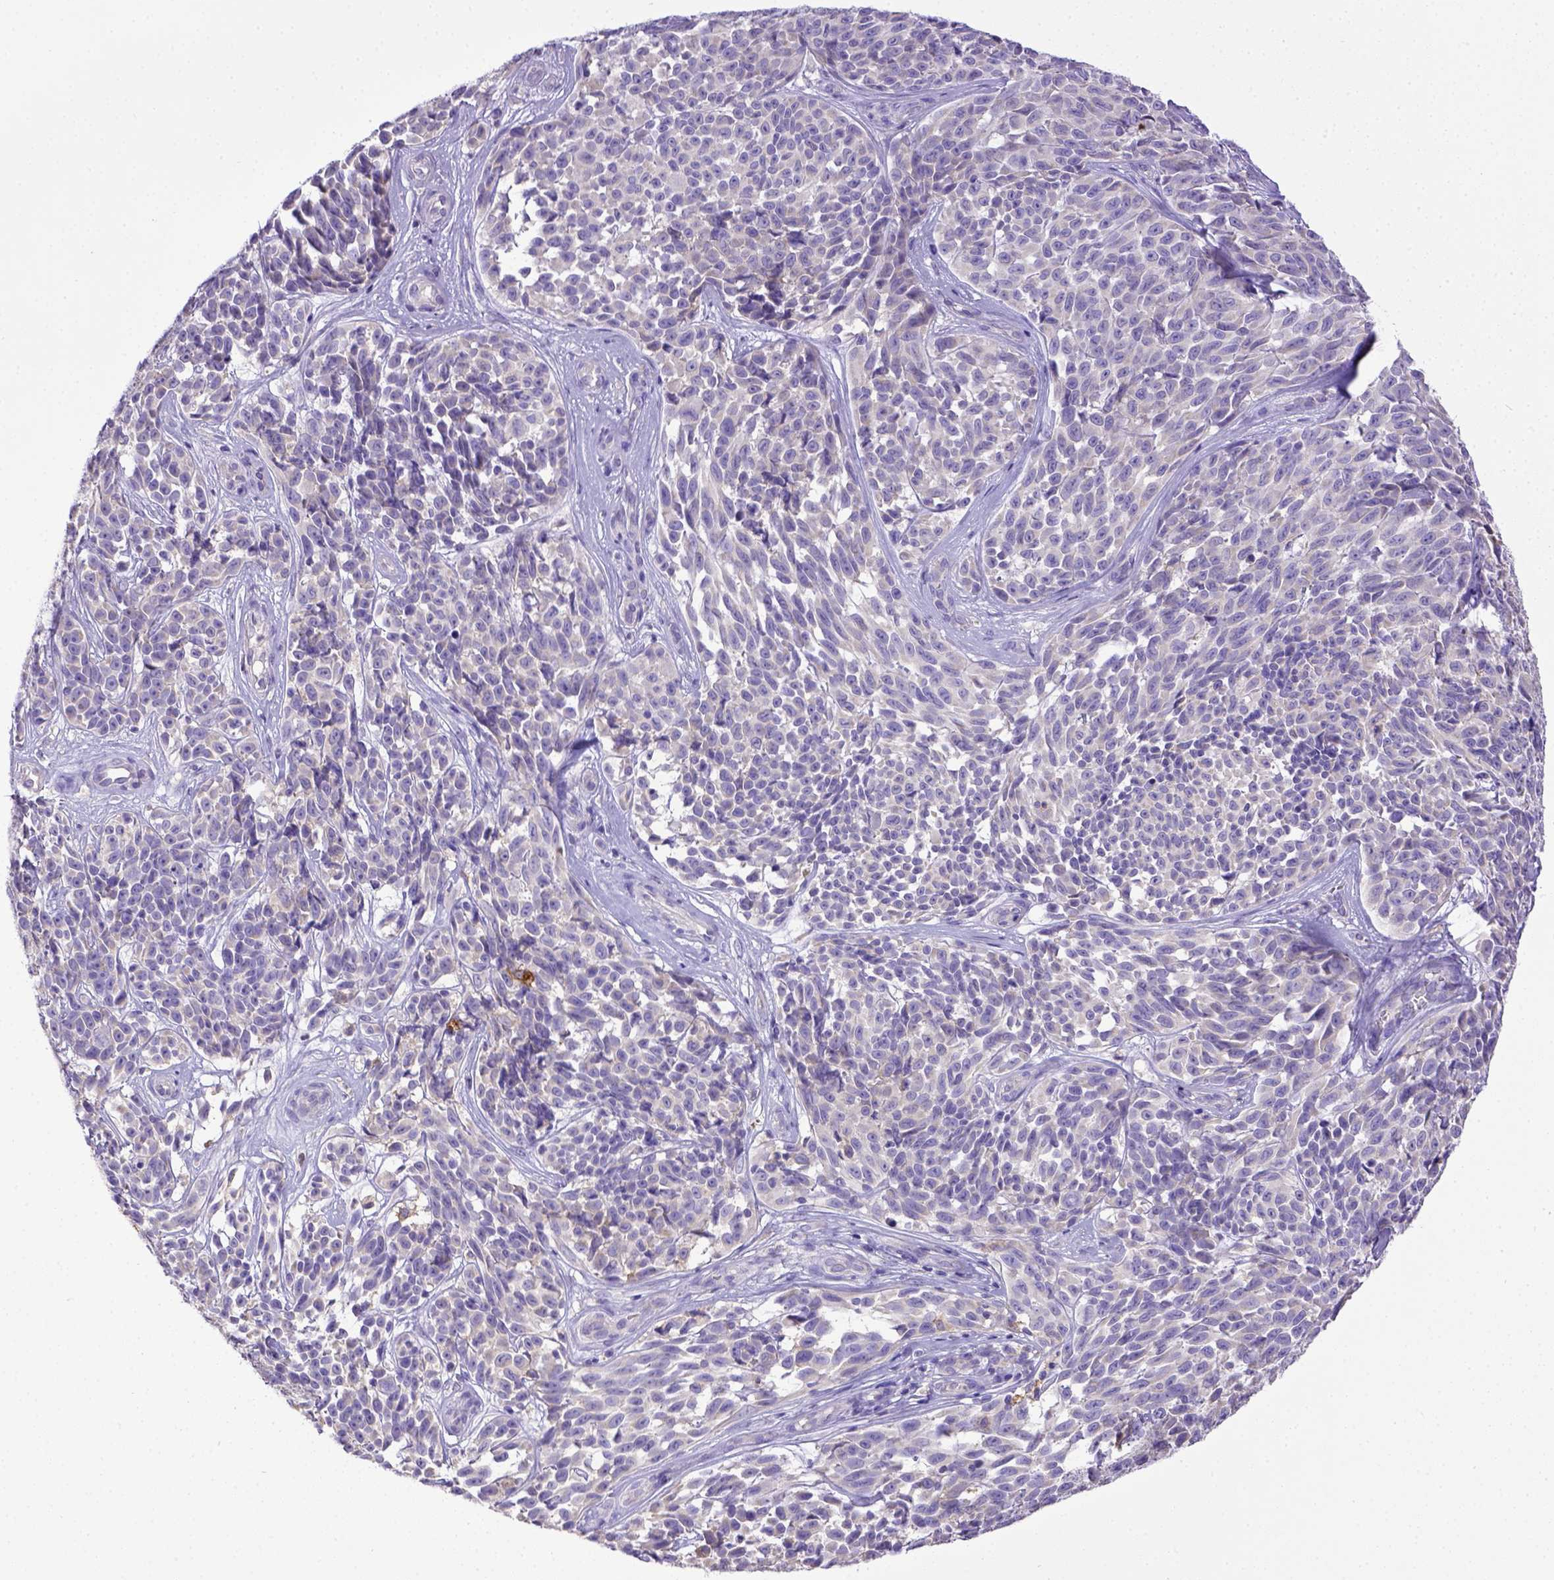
{"staining": {"intensity": "negative", "quantity": "none", "location": "none"}, "tissue": "melanoma", "cell_type": "Tumor cells", "image_type": "cancer", "snomed": [{"axis": "morphology", "description": "Malignant melanoma, NOS"}, {"axis": "topography", "description": "Skin"}], "caption": "High magnification brightfield microscopy of melanoma stained with DAB (brown) and counterstained with hematoxylin (blue): tumor cells show no significant positivity.", "gene": "CD40", "patient": {"sex": "female", "age": 88}}